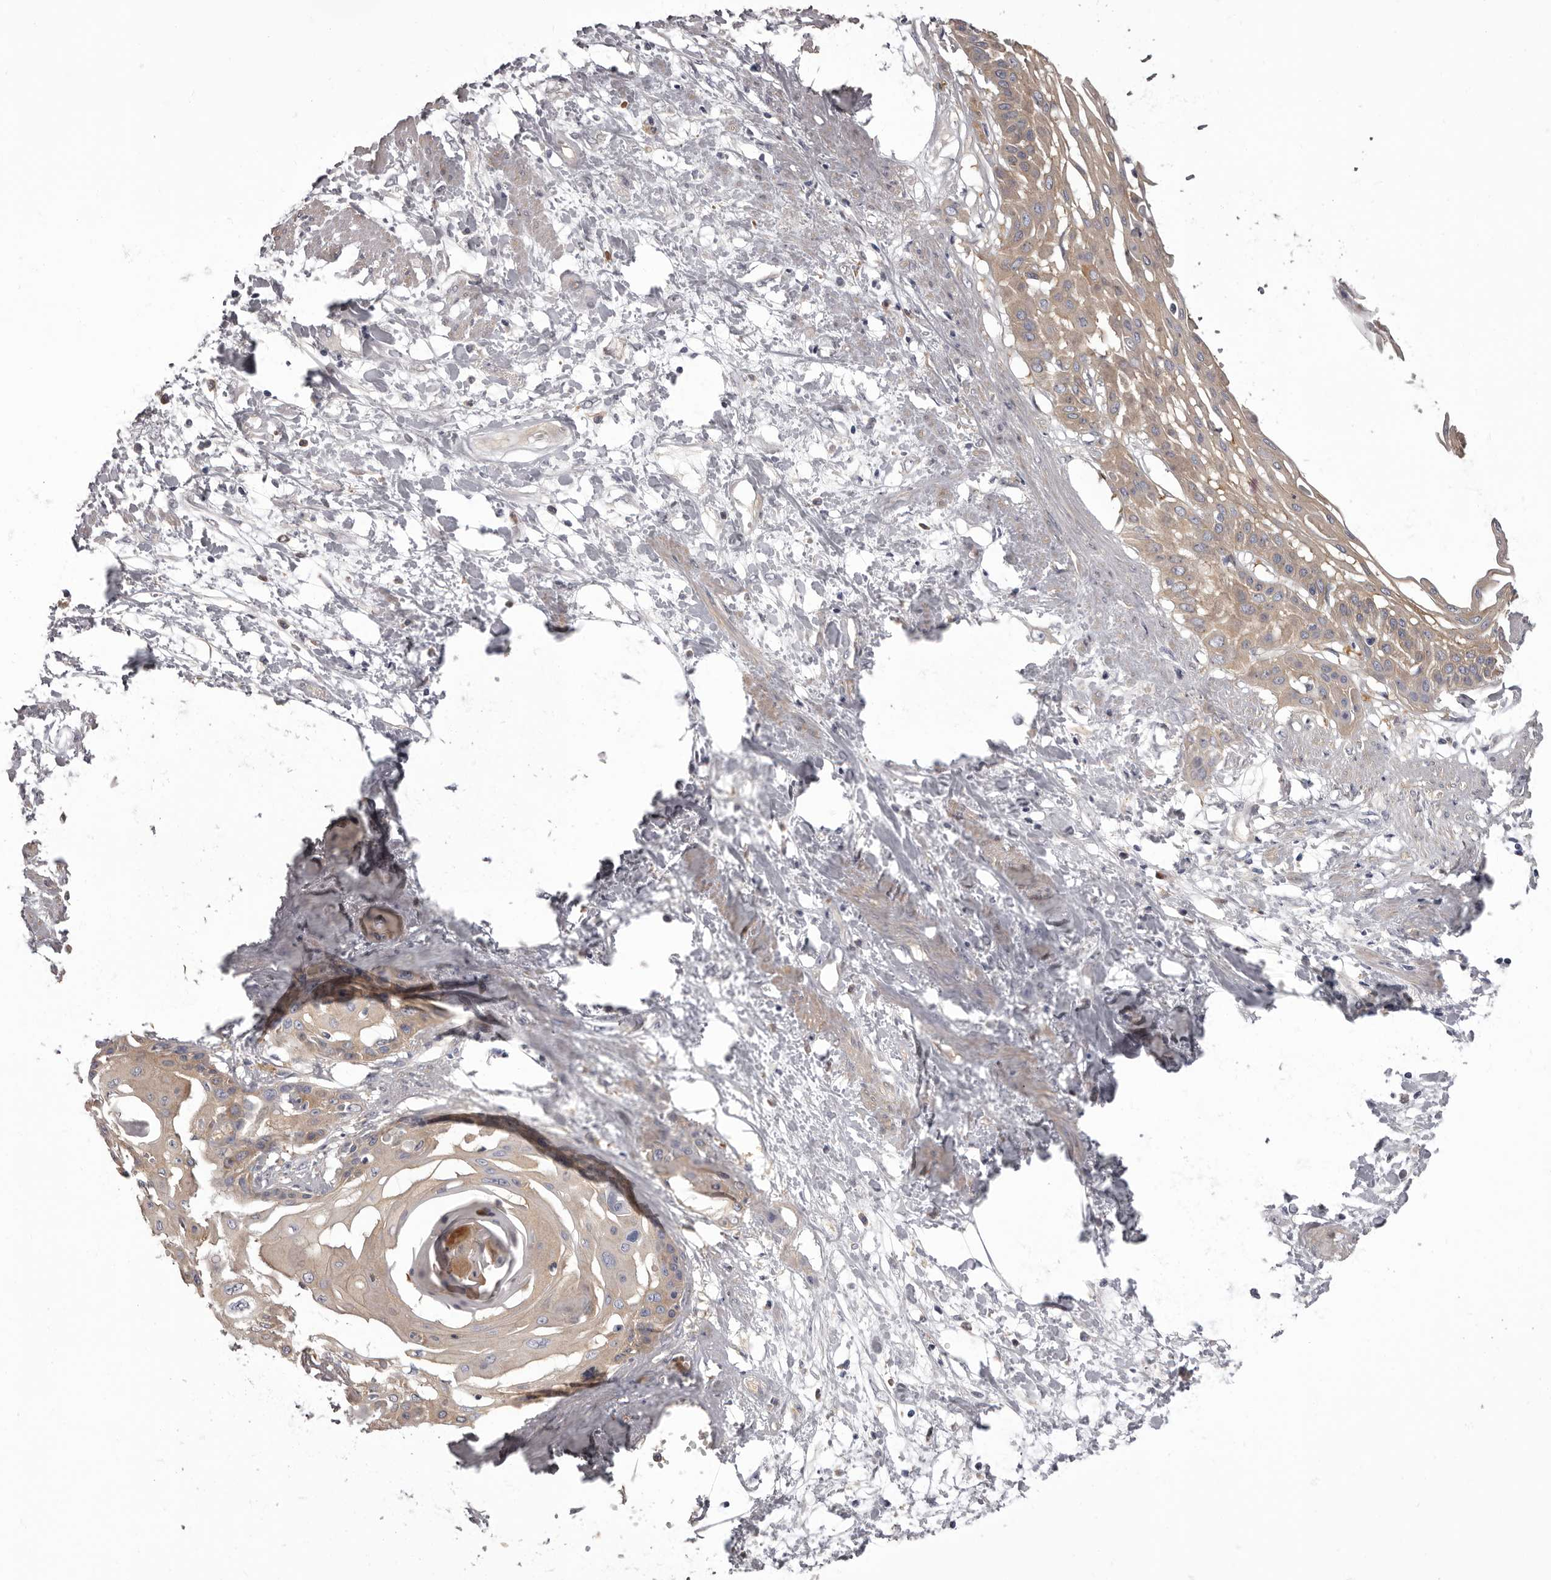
{"staining": {"intensity": "weak", "quantity": "25%-75%", "location": "cytoplasmic/membranous"}, "tissue": "cervical cancer", "cell_type": "Tumor cells", "image_type": "cancer", "snomed": [{"axis": "morphology", "description": "Squamous cell carcinoma, NOS"}, {"axis": "topography", "description": "Cervix"}], "caption": "This is an image of IHC staining of squamous cell carcinoma (cervical), which shows weak staining in the cytoplasmic/membranous of tumor cells.", "gene": "APEH", "patient": {"sex": "female", "age": 57}}